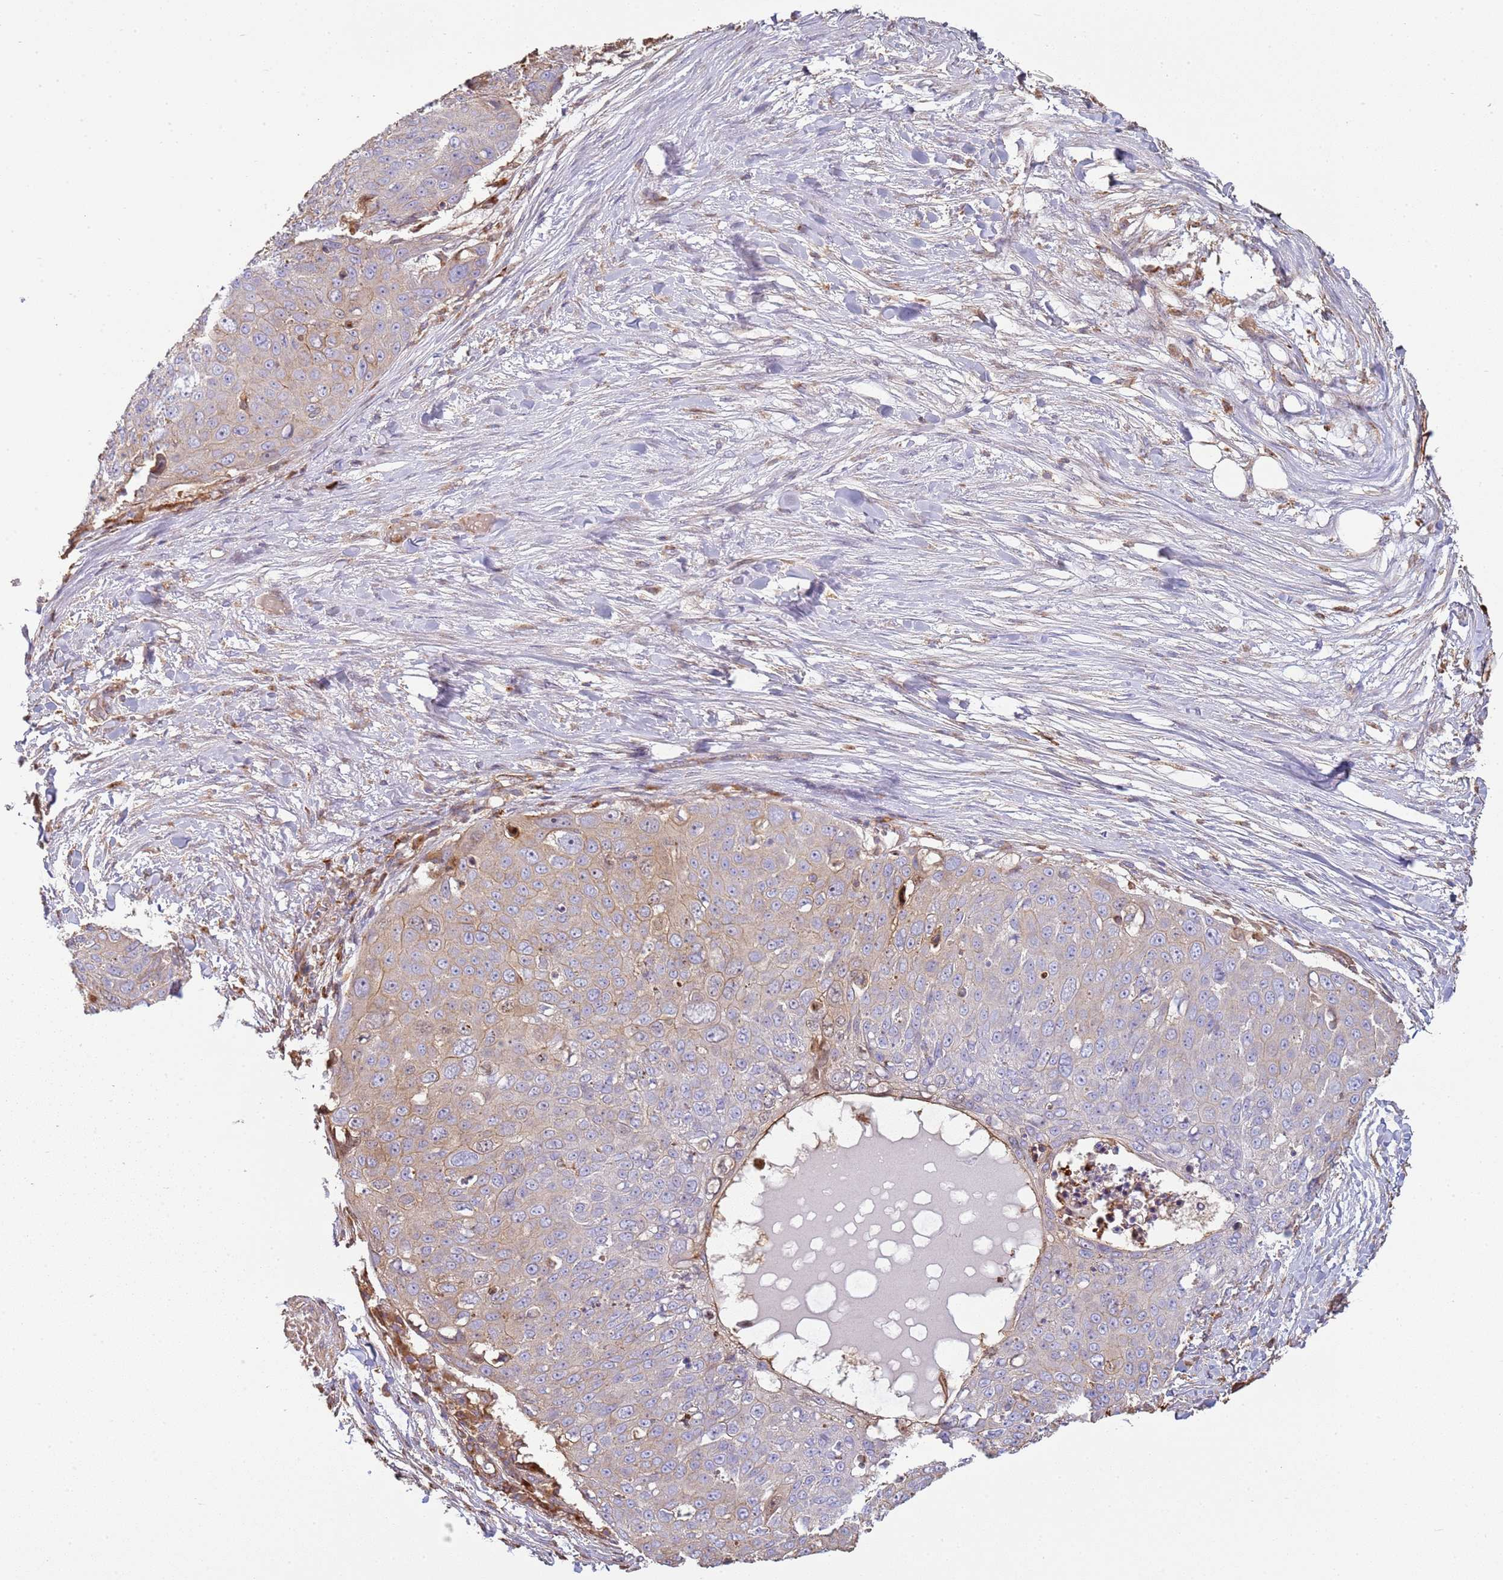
{"staining": {"intensity": "weak", "quantity": "<25%", "location": "cytoplasmic/membranous"}, "tissue": "skin cancer", "cell_type": "Tumor cells", "image_type": "cancer", "snomed": [{"axis": "morphology", "description": "Squamous cell carcinoma, NOS"}, {"axis": "topography", "description": "Skin"}], "caption": "Human squamous cell carcinoma (skin) stained for a protein using immunohistochemistry displays no positivity in tumor cells.", "gene": "NDUFAF4", "patient": {"sex": "male", "age": 71}}